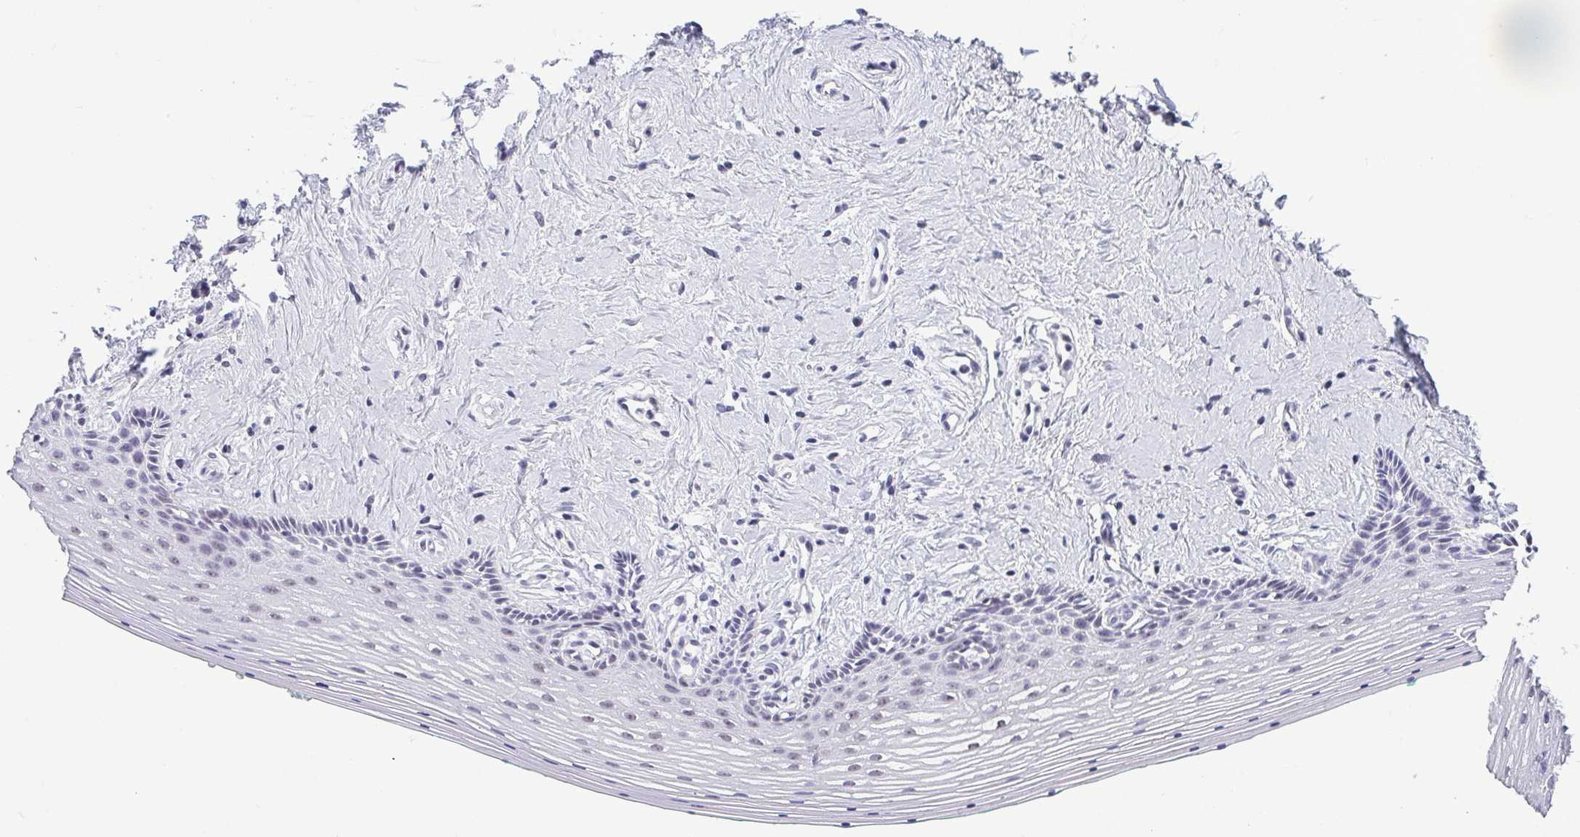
{"staining": {"intensity": "weak", "quantity": "<25%", "location": "nuclear"}, "tissue": "vagina", "cell_type": "Squamous epithelial cells", "image_type": "normal", "snomed": [{"axis": "morphology", "description": "Normal tissue, NOS"}, {"axis": "topography", "description": "Vagina"}], "caption": "This is a histopathology image of immunohistochemistry (IHC) staining of normal vagina, which shows no staining in squamous epithelial cells. (Stains: DAB (3,3'-diaminobenzidine) immunohistochemistry (IHC) with hematoxylin counter stain, Microscopy: brightfield microscopy at high magnification).", "gene": "BZW1", "patient": {"sex": "female", "age": 42}}